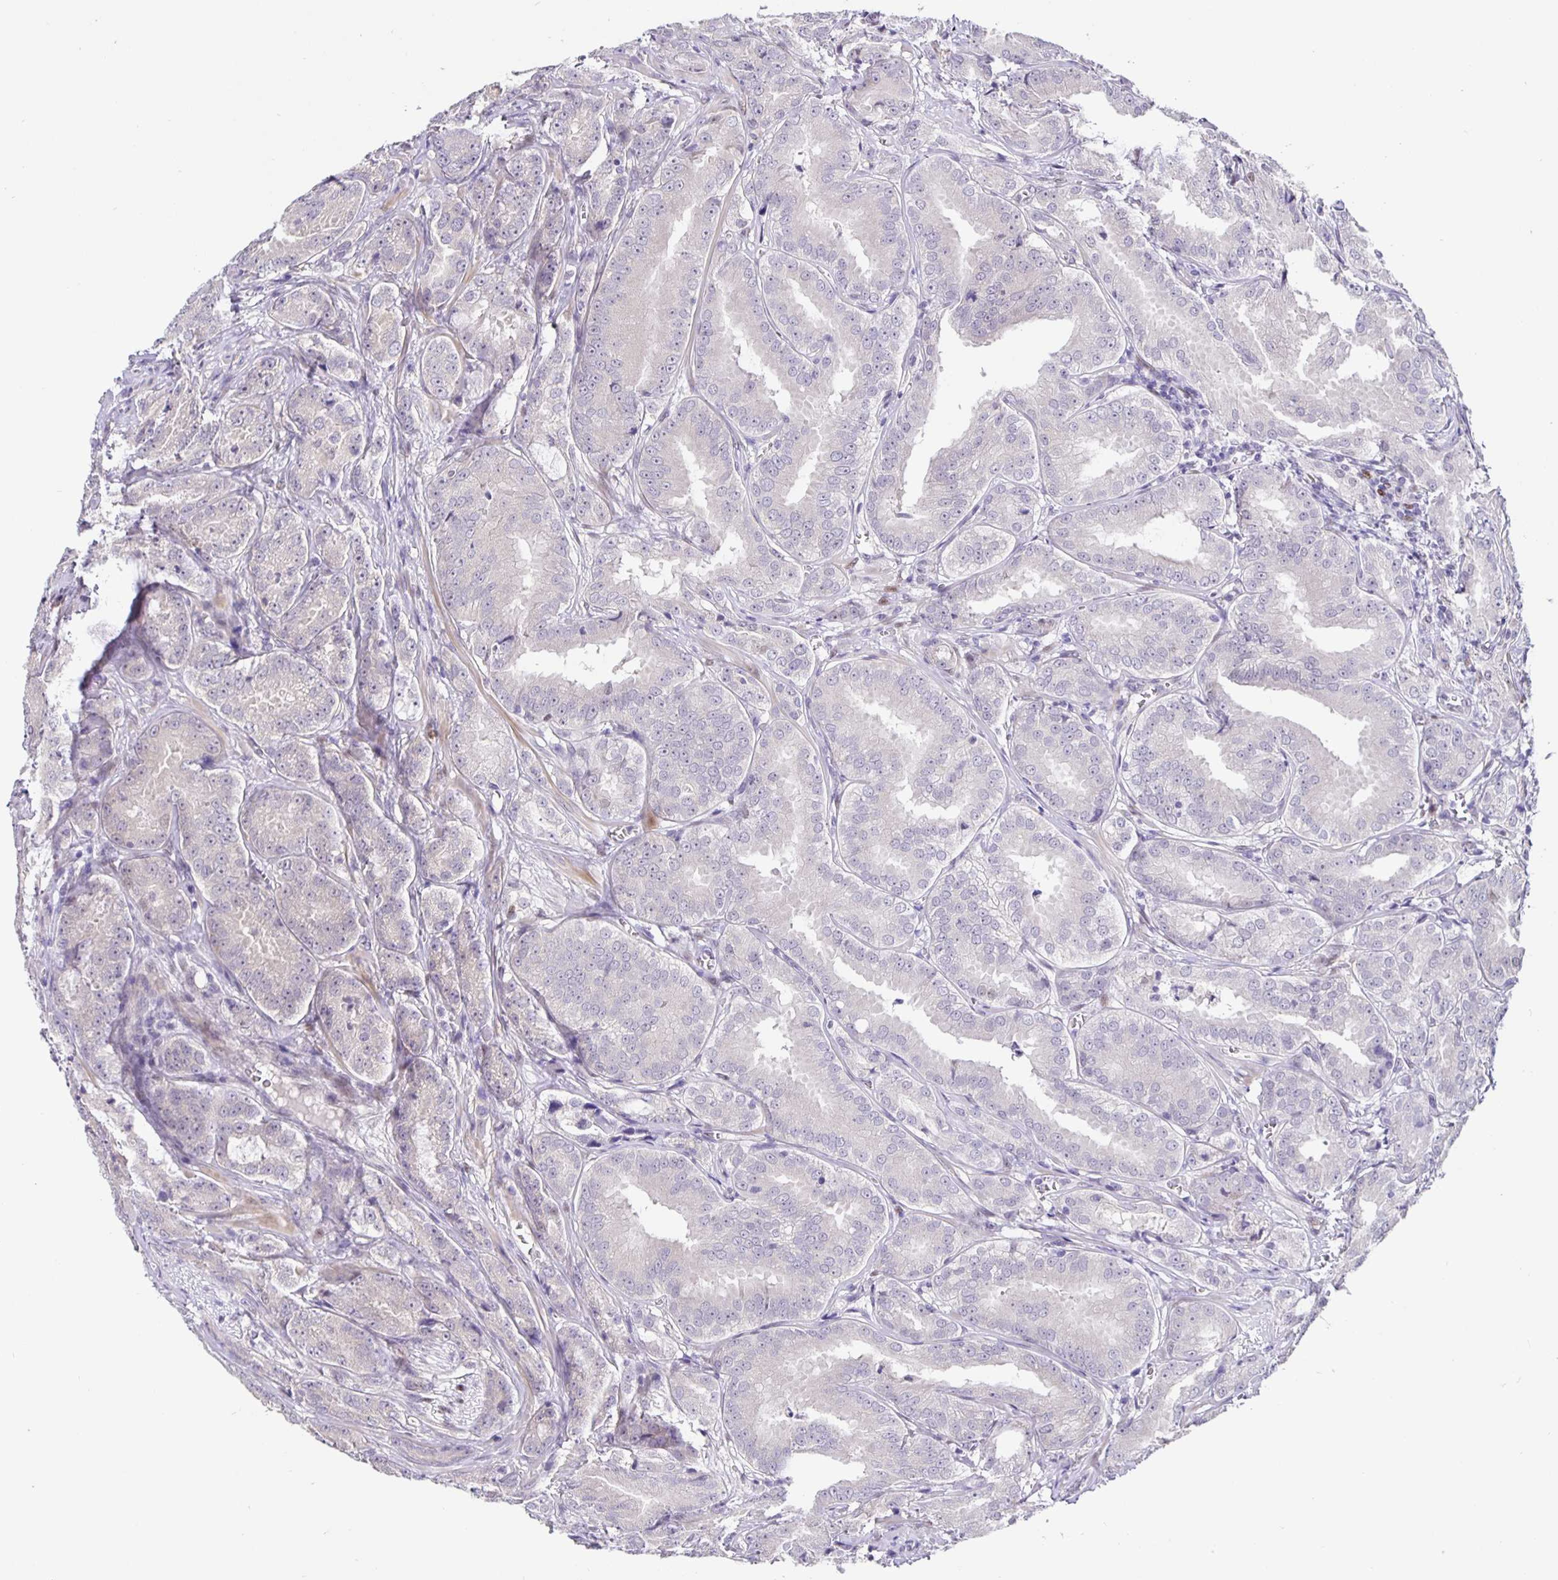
{"staining": {"intensity": "negative", "quantity": "none", "location": "none"}, "tissue": "prostate cancer", "cell_type": "Tumor cells", "image_type": "cancer", "snomed": [{"axis": "morphology", "description": "Adenocarcinoma, High grade"}, {"axis": "topography", "description": "Prostate"}], "caption": "DAB (3,3'-diaminobenzidine) immunohistochemical staining of human prostate cancer (high-grade adenocarcinoma) demonstrates no significant expression in tumor cells. The staining was performed using DAB (3,3'-diaminobenzidine) to visualize the protein expression in brown, while the nuclei were stained in blue with hematoxylin (Magnification: 20x).", "gene": "FOSL2", "patient": {"sex": "male", "age": 64}}